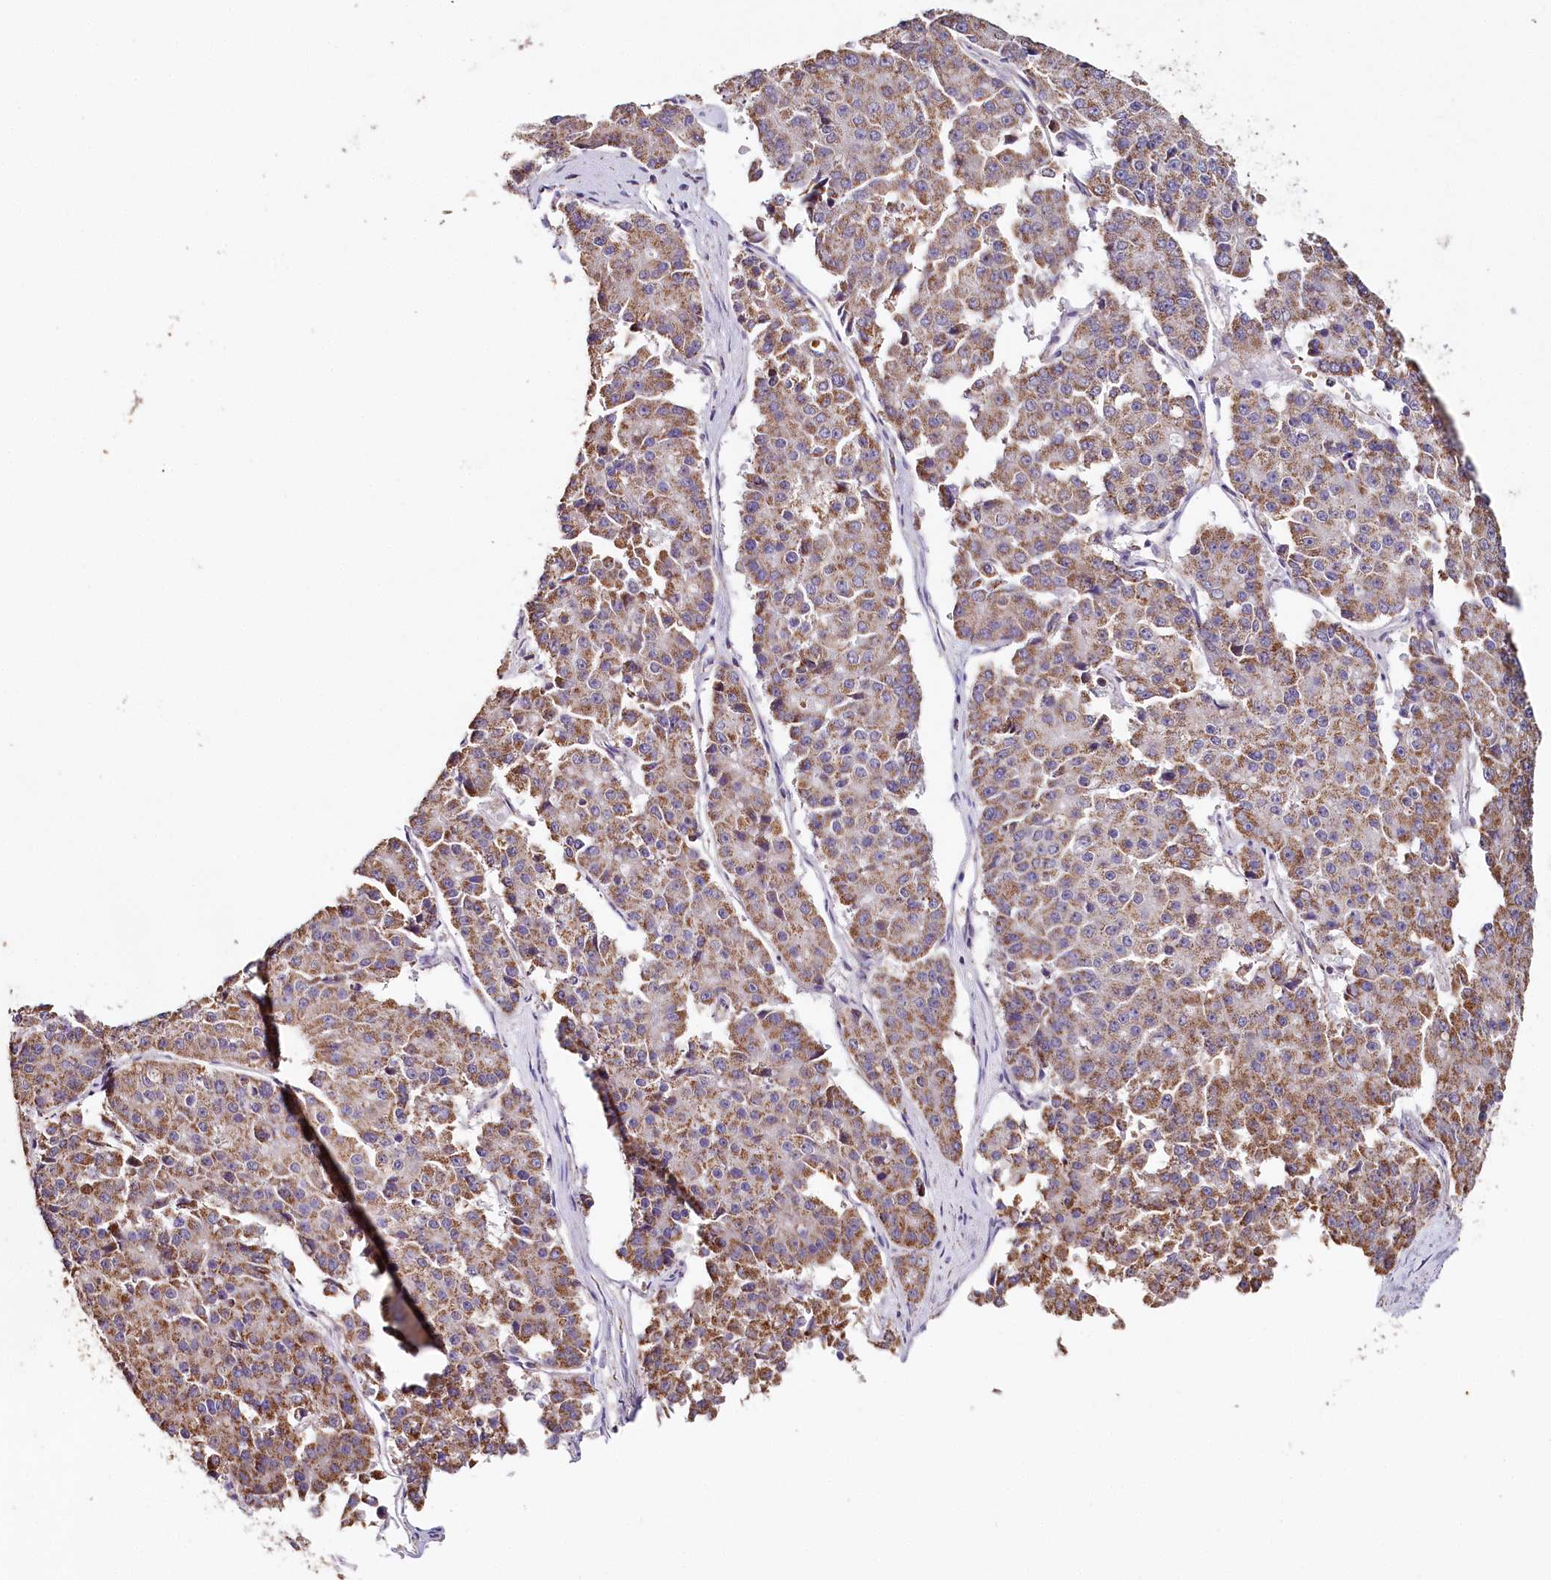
{"staining": {"intensity": "moderate", "quantity": ">75%", "location": "cytoplasmic/membranous"}, "tissue": "pancreatic cancer", "cell_type": "Tumor cells", "image_type": "cancer", "snomed": [{"axis": "morphology", "description": "Adenocarcinoma, NOS"}, {"axis": "topography", "description": "Pancreas"}], "caption": "High-power microscopy captured an immunohistochemistry histopathology image of pancreatic cancer (adenocarcinoma), revealing moderate cytoplasmic/membranous staining in approximately >75% of tumor cells.", "gene": "MMP25", "patient": {"sex": "male", "age": 50}}